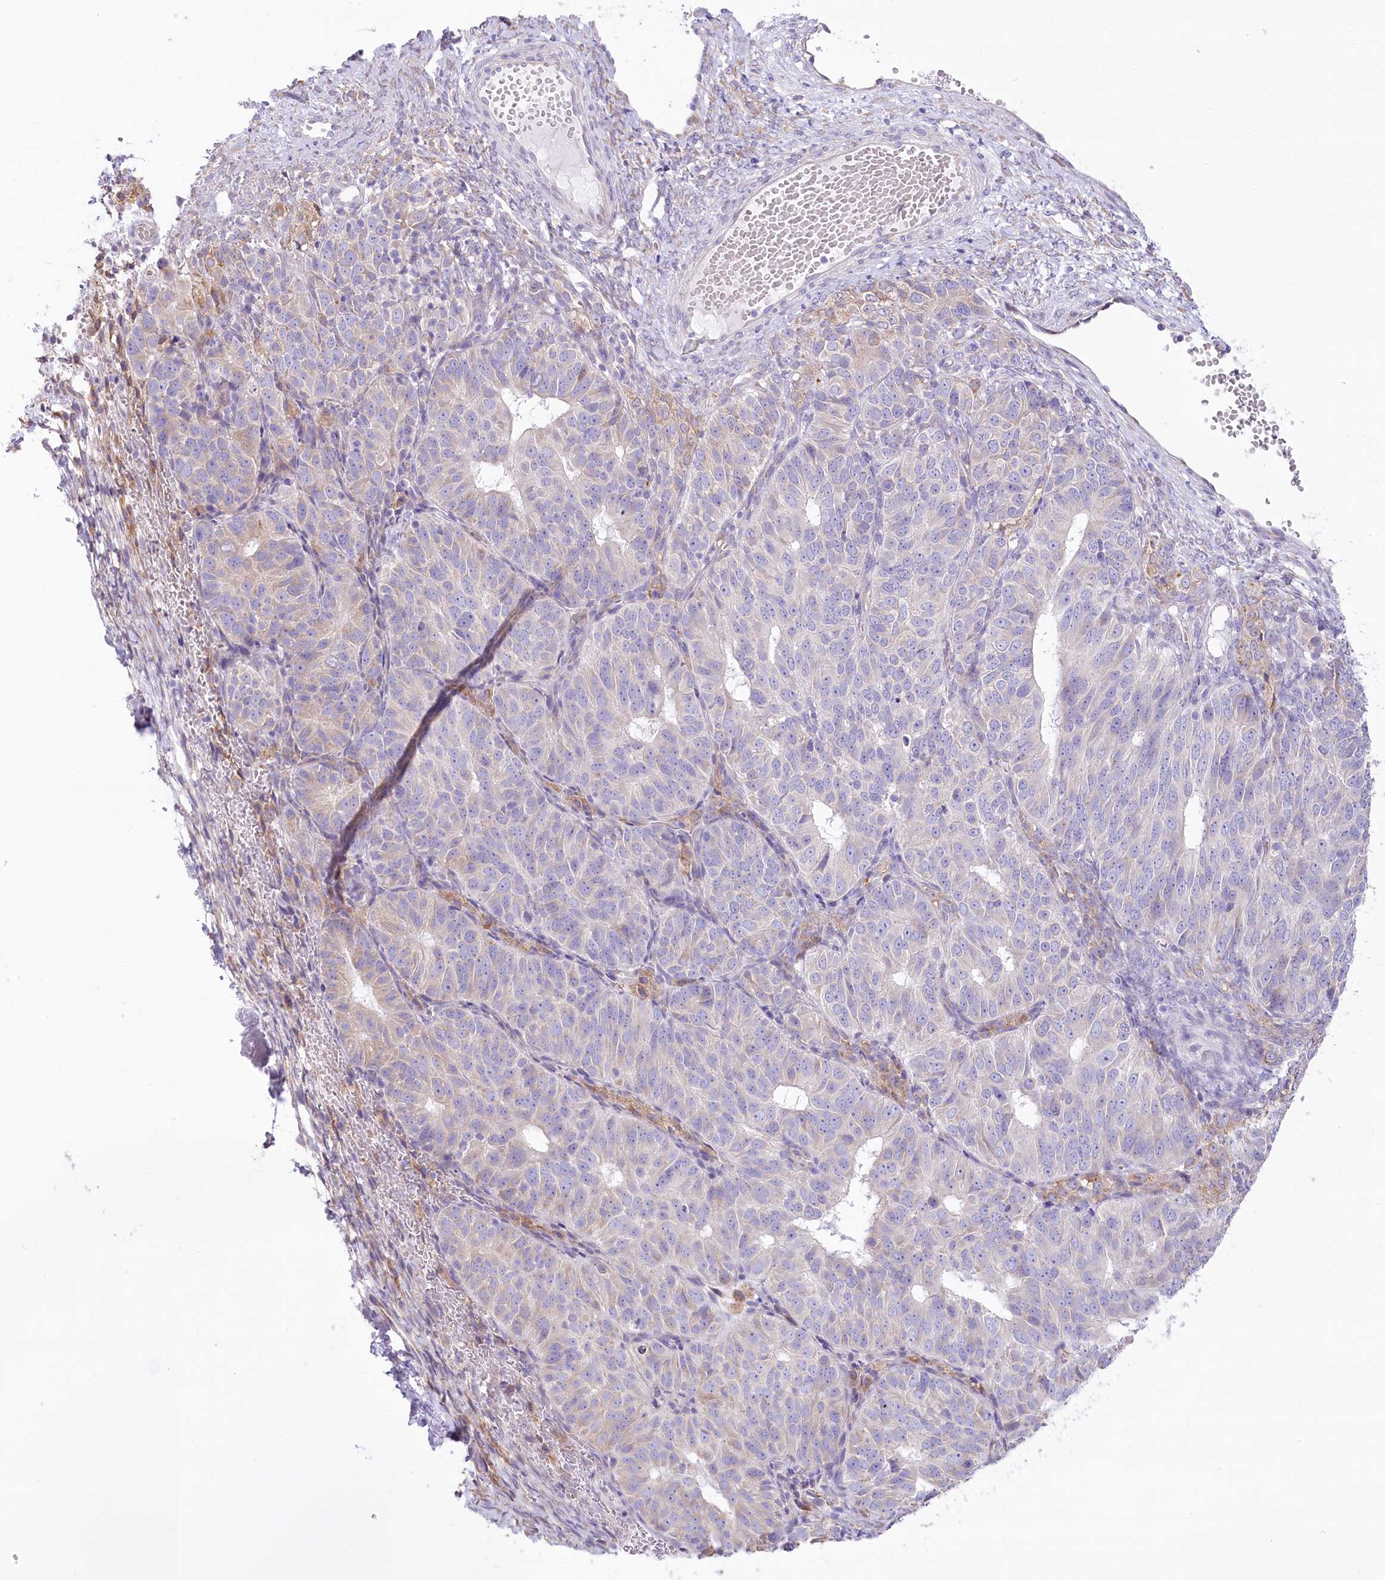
{"staining": {"intensity": "weak", "quantity": "25%-75%", "location": "cytoplasmic/membranous"}, "tissue": "ovarian cancer", "cell_type": "Tumor cells", "image_type": "cancer", "snomed": [{"axis": "morphology", "description": "Carcinoma, endometroid"}, {"axis": "topography", "description": "Ovary"}], "caption": "IHC photomicrograph of human ovarian endometroid carcinoma stained for a protein (brown), which displays low levels of weak cytoplasmic/membranous positivity in about 25%-75% of tumor cells.", "gene": "STT3B", "patient": {"sex": "female", "age": 51}}